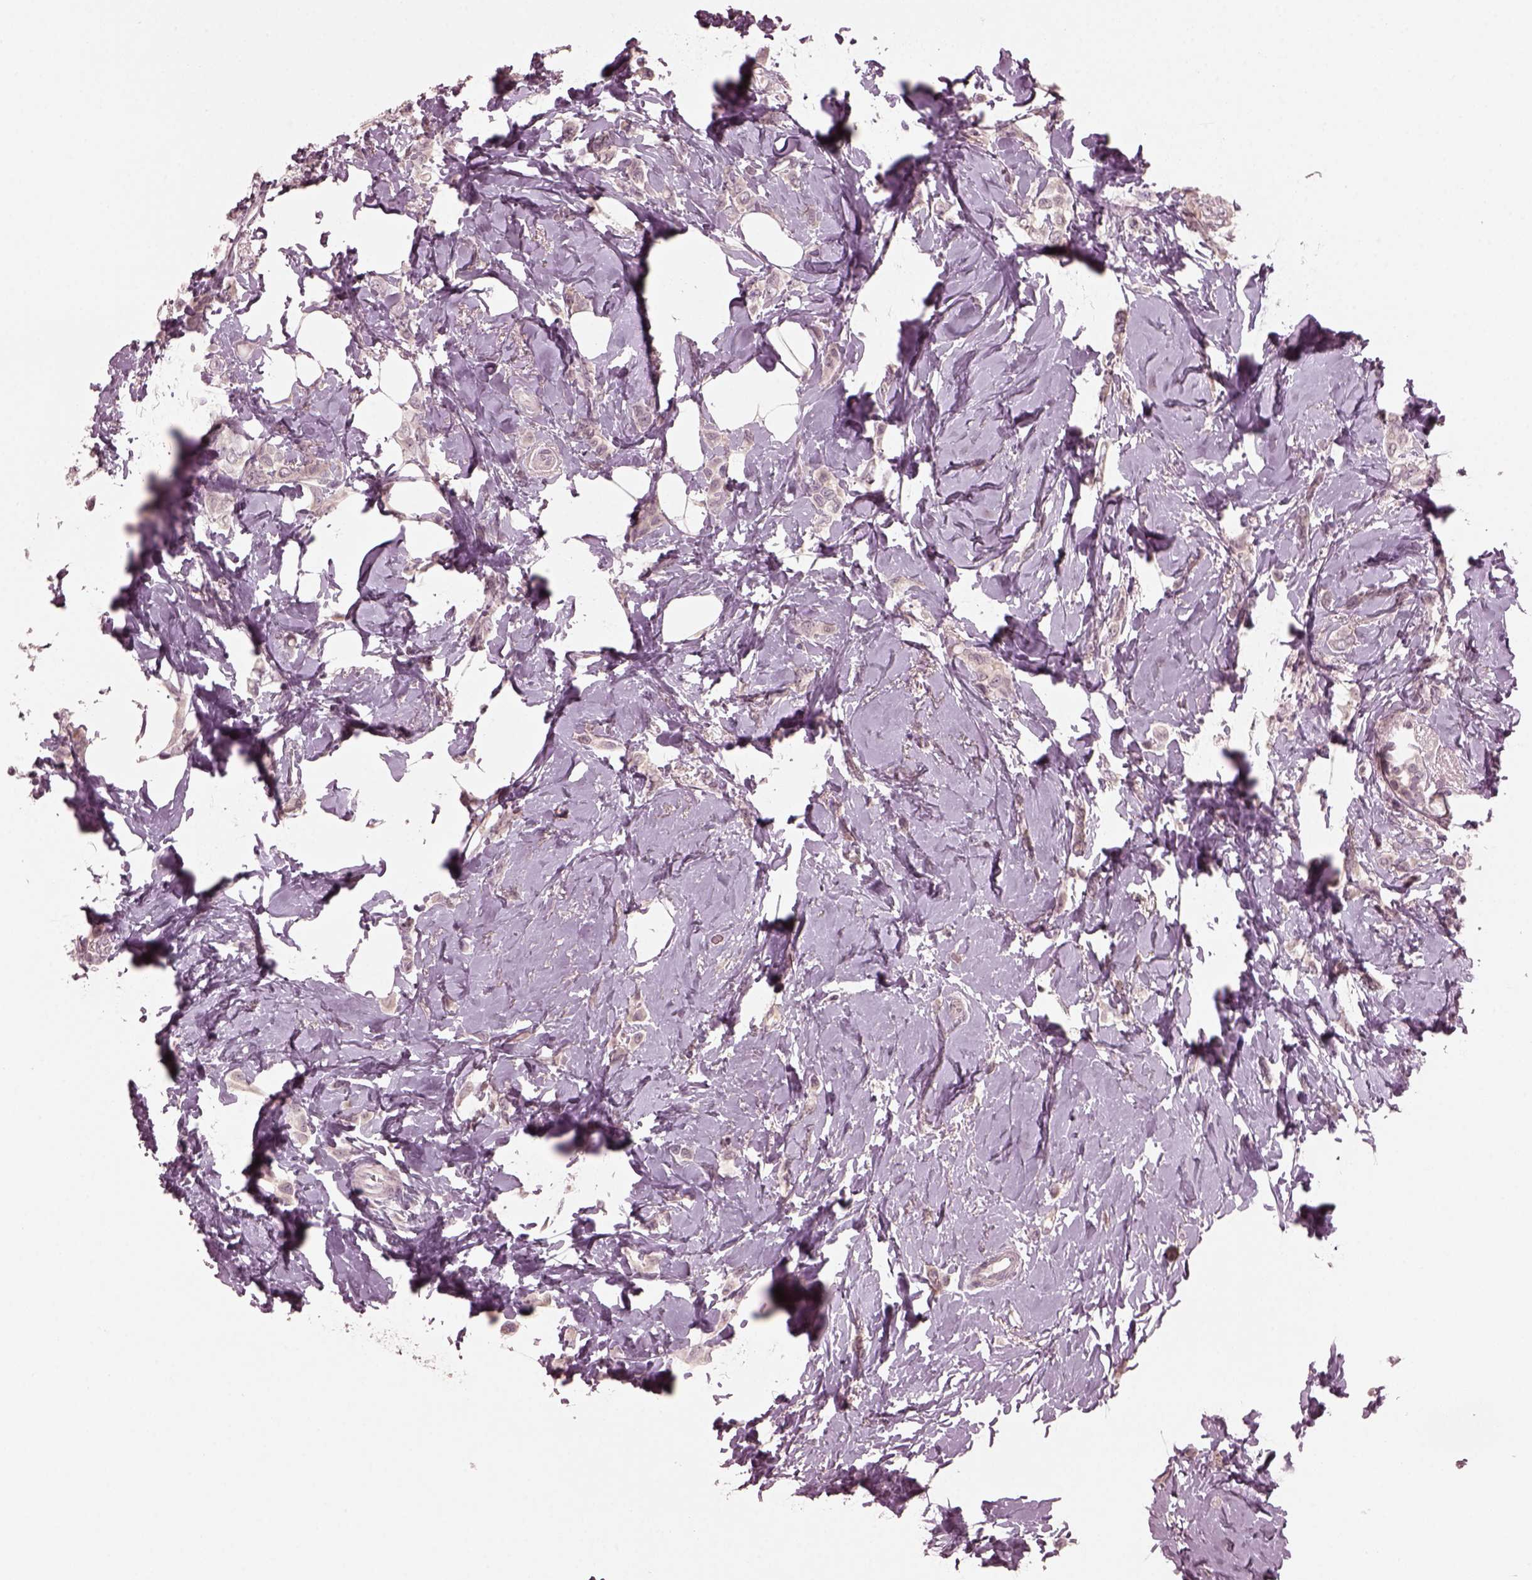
{"staining": {"intensity": "negative", "quantity": "none", "location": "none"}, "tissue": "breast cancer", "cell_type": "Tumor cells", "image_type": "cancer", "snomed": [{"axis": "morphology", "description": "Lobular carcinoma"}, {"axis": "topography", "description": "Breast"}], "caption": "The micrograph shows no staining of tumor cells in breast cancer (lobular carcinoma). The staining is performed using DAB (3,3'-diaminobenzidine) brown chromogen with nuclei counter-stained in using hematoxylin.", "gene": "RGS7", "patient": {"sex": "female", "age": 66}}